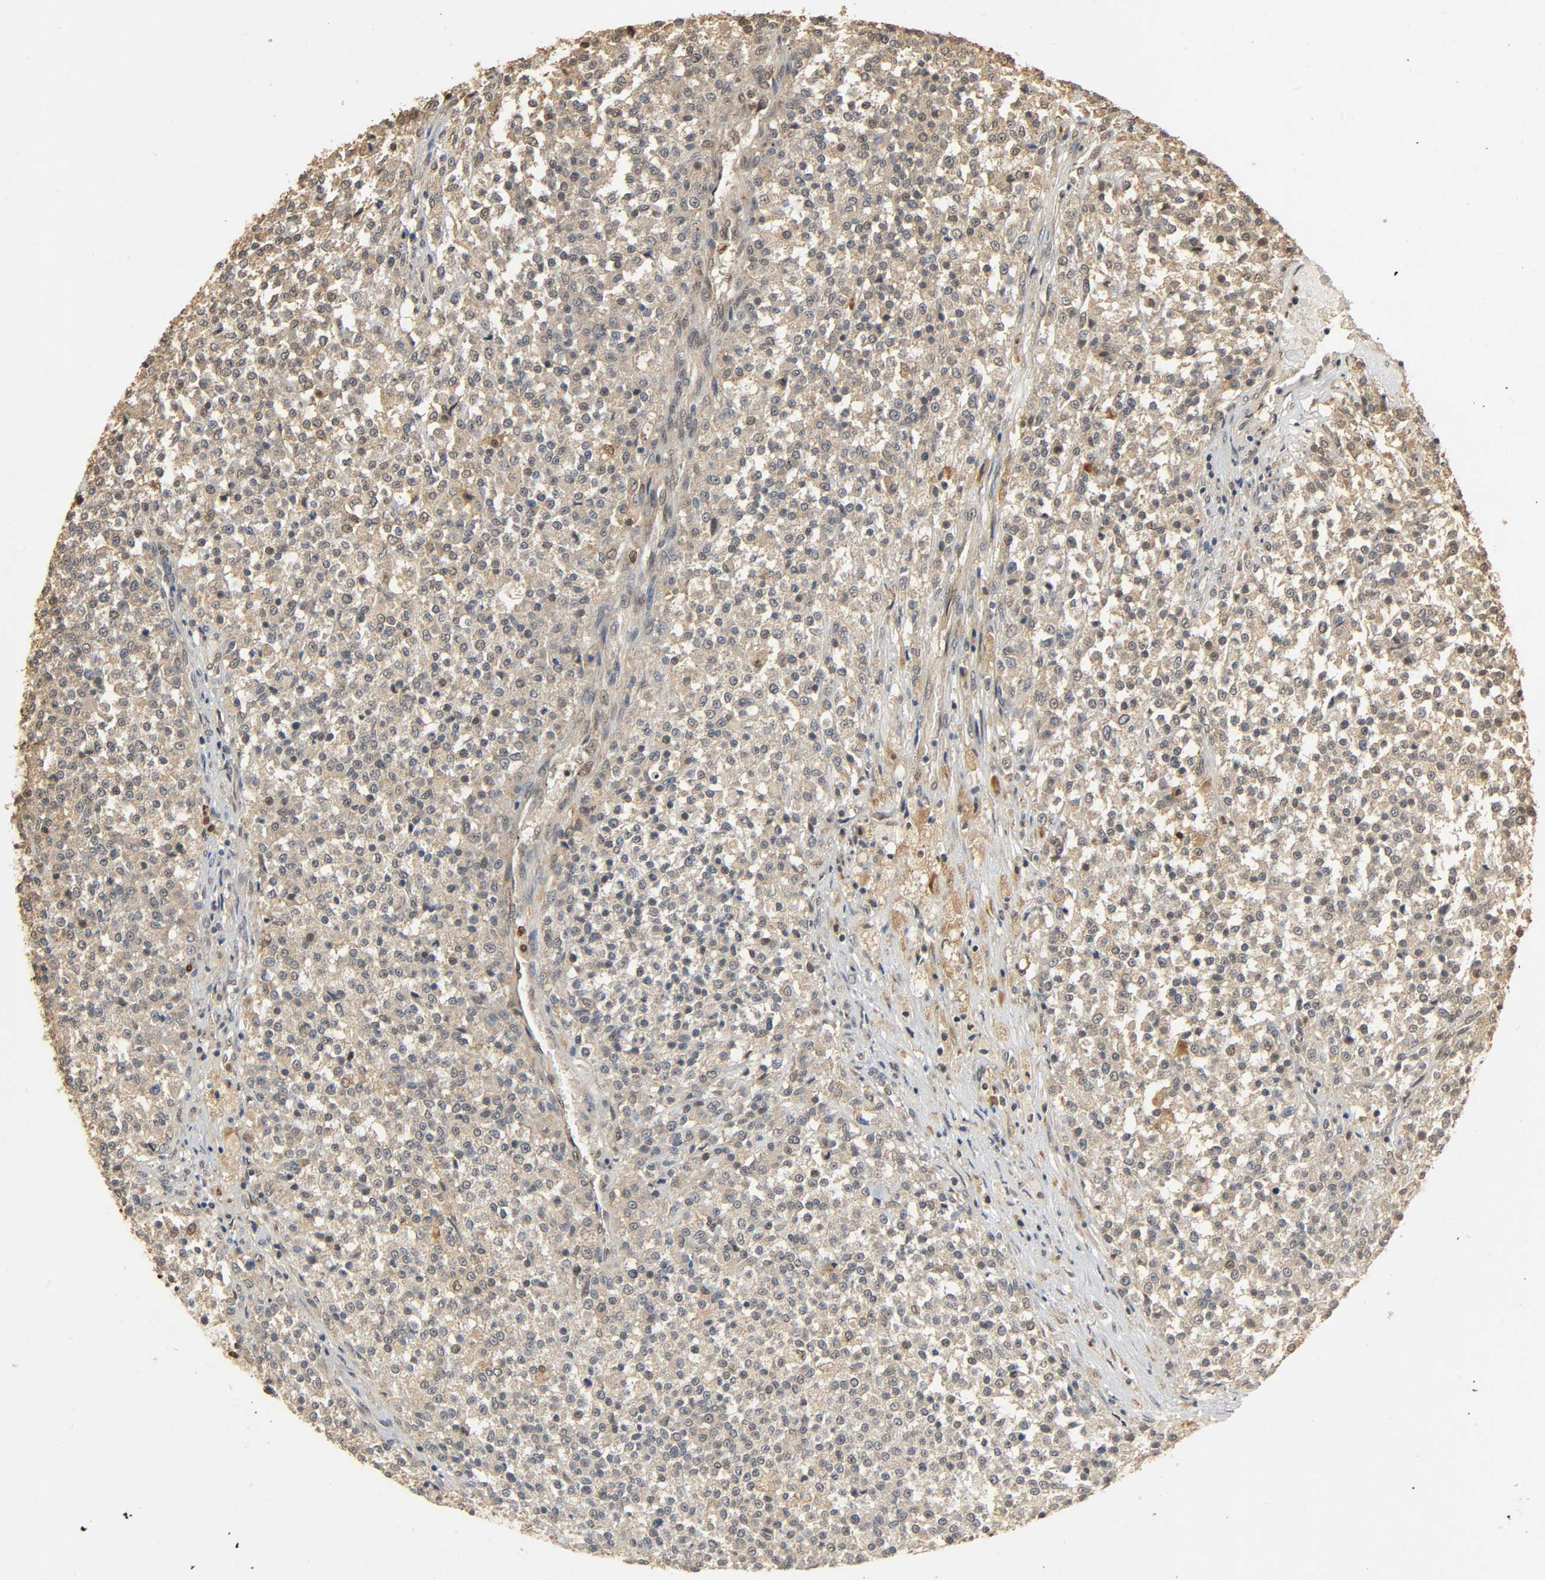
{"staining": {"intensity": "moderate", "quantity": ">75%", "location": "cytoplasmic/membranous,nuclear"}, "tissue": "testis cancer", "cell_type": "Tumor cells", "image_type": "cancer", "snomed": [{"axis": "morphology", "description": "Seminoma, NOS"}, {"axis": "topography", "description": "Testis"}], "caption": "Moderate cytoplasmic/membranous and nuclear positivity for a protein is identified in approximately >75% of tumor cells of testis cancer (seminoma) using IHC.", "gene": "ZFPM2", "patient": {"sex": "male", "age": 59}}